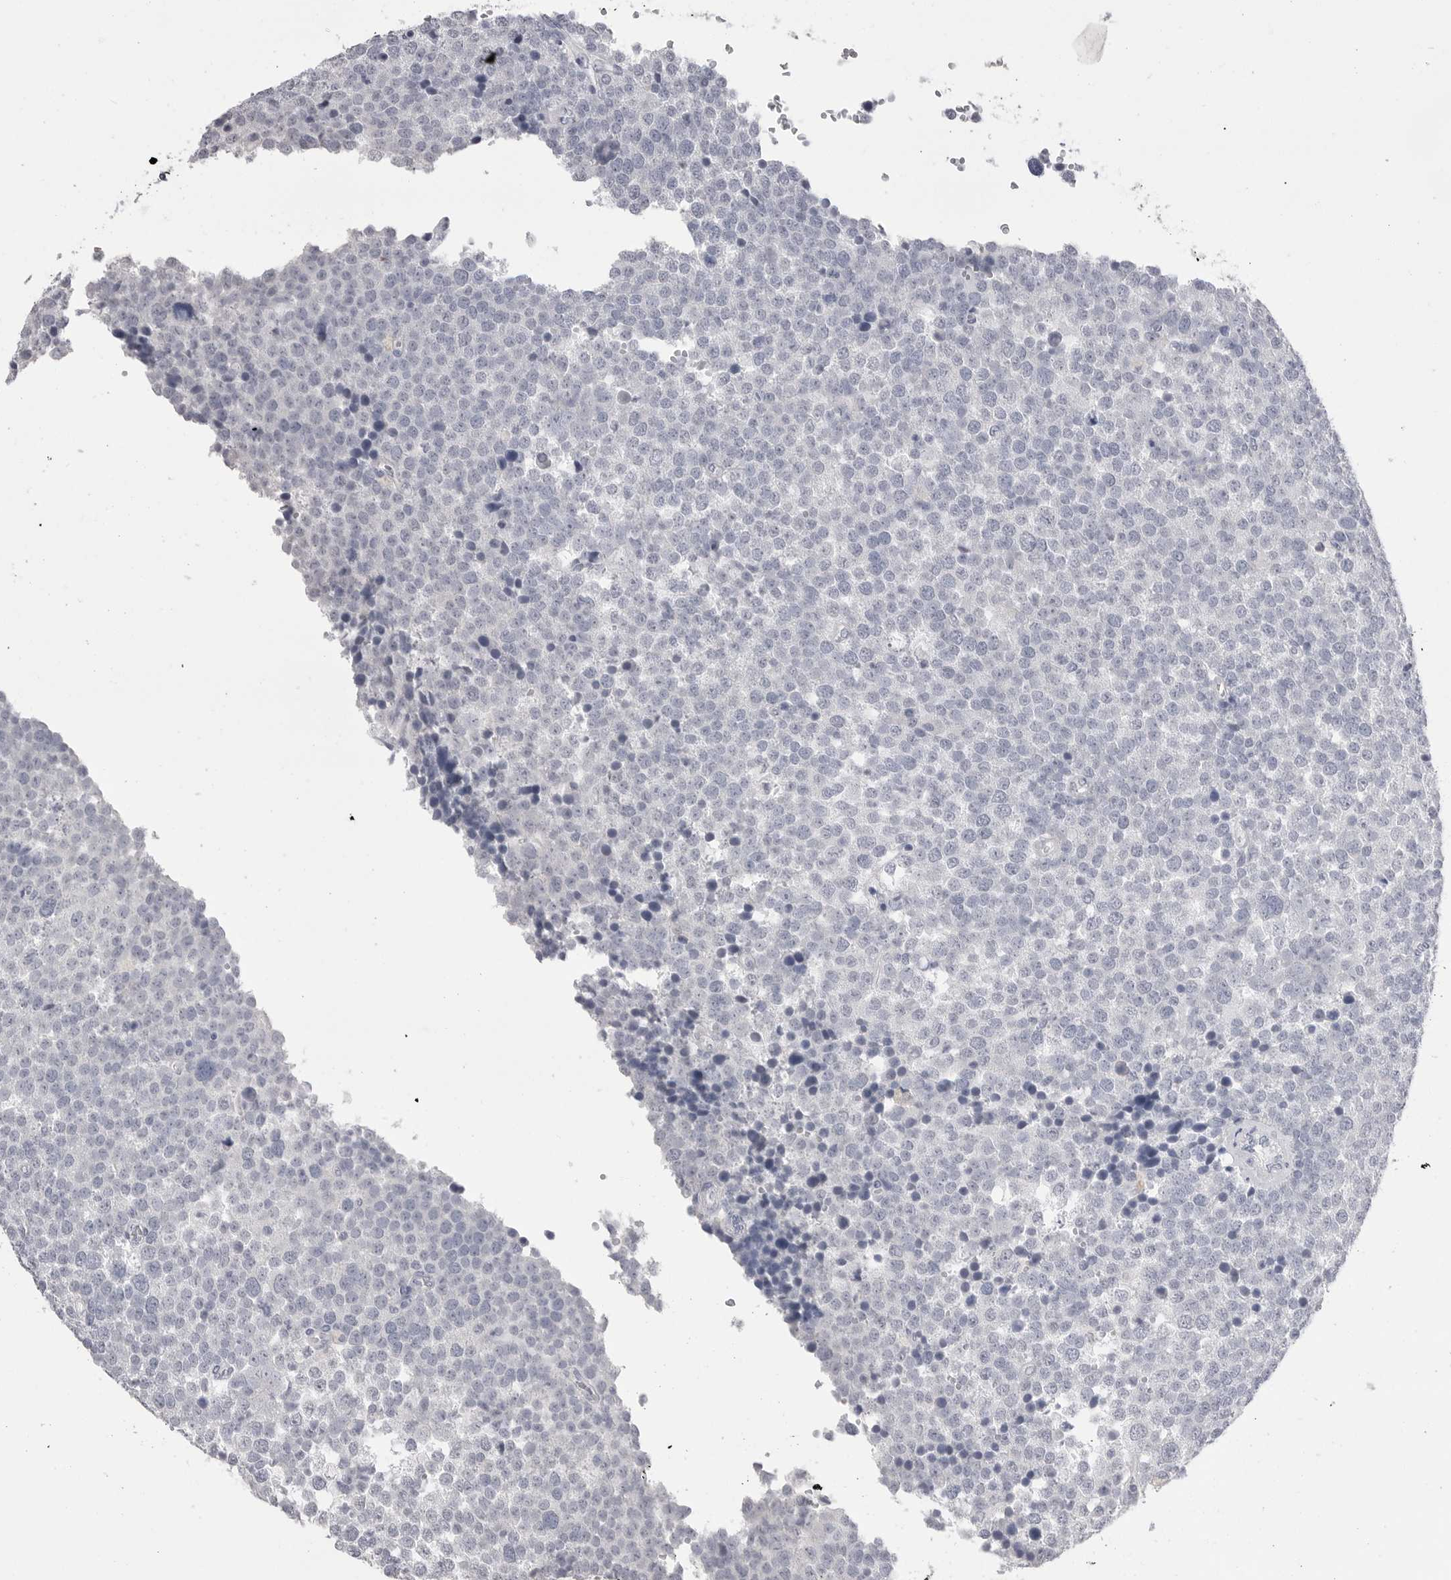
{"staining": {"intensity": "negative", "quantity": "none", "location": "none"}, "tissue": "testis cancer", "cell_type": "Tumor cells", "image_type": "cancer", "snomed": [{"axis": "morphology", "description": "Seminoma, NOS"}, {"axis": "topography", "description": "Testis"}], "caption": "The histopathology image shows no significant staining in tumor cells of testis cancer. The staining was performed using DAB to visualize the protein expression in brown, while the nuclei were stained in blue with hematoxylin (Magnification: 20x).", "gene": "CPB1", "patient": {"sex": "male", "age": 71}}